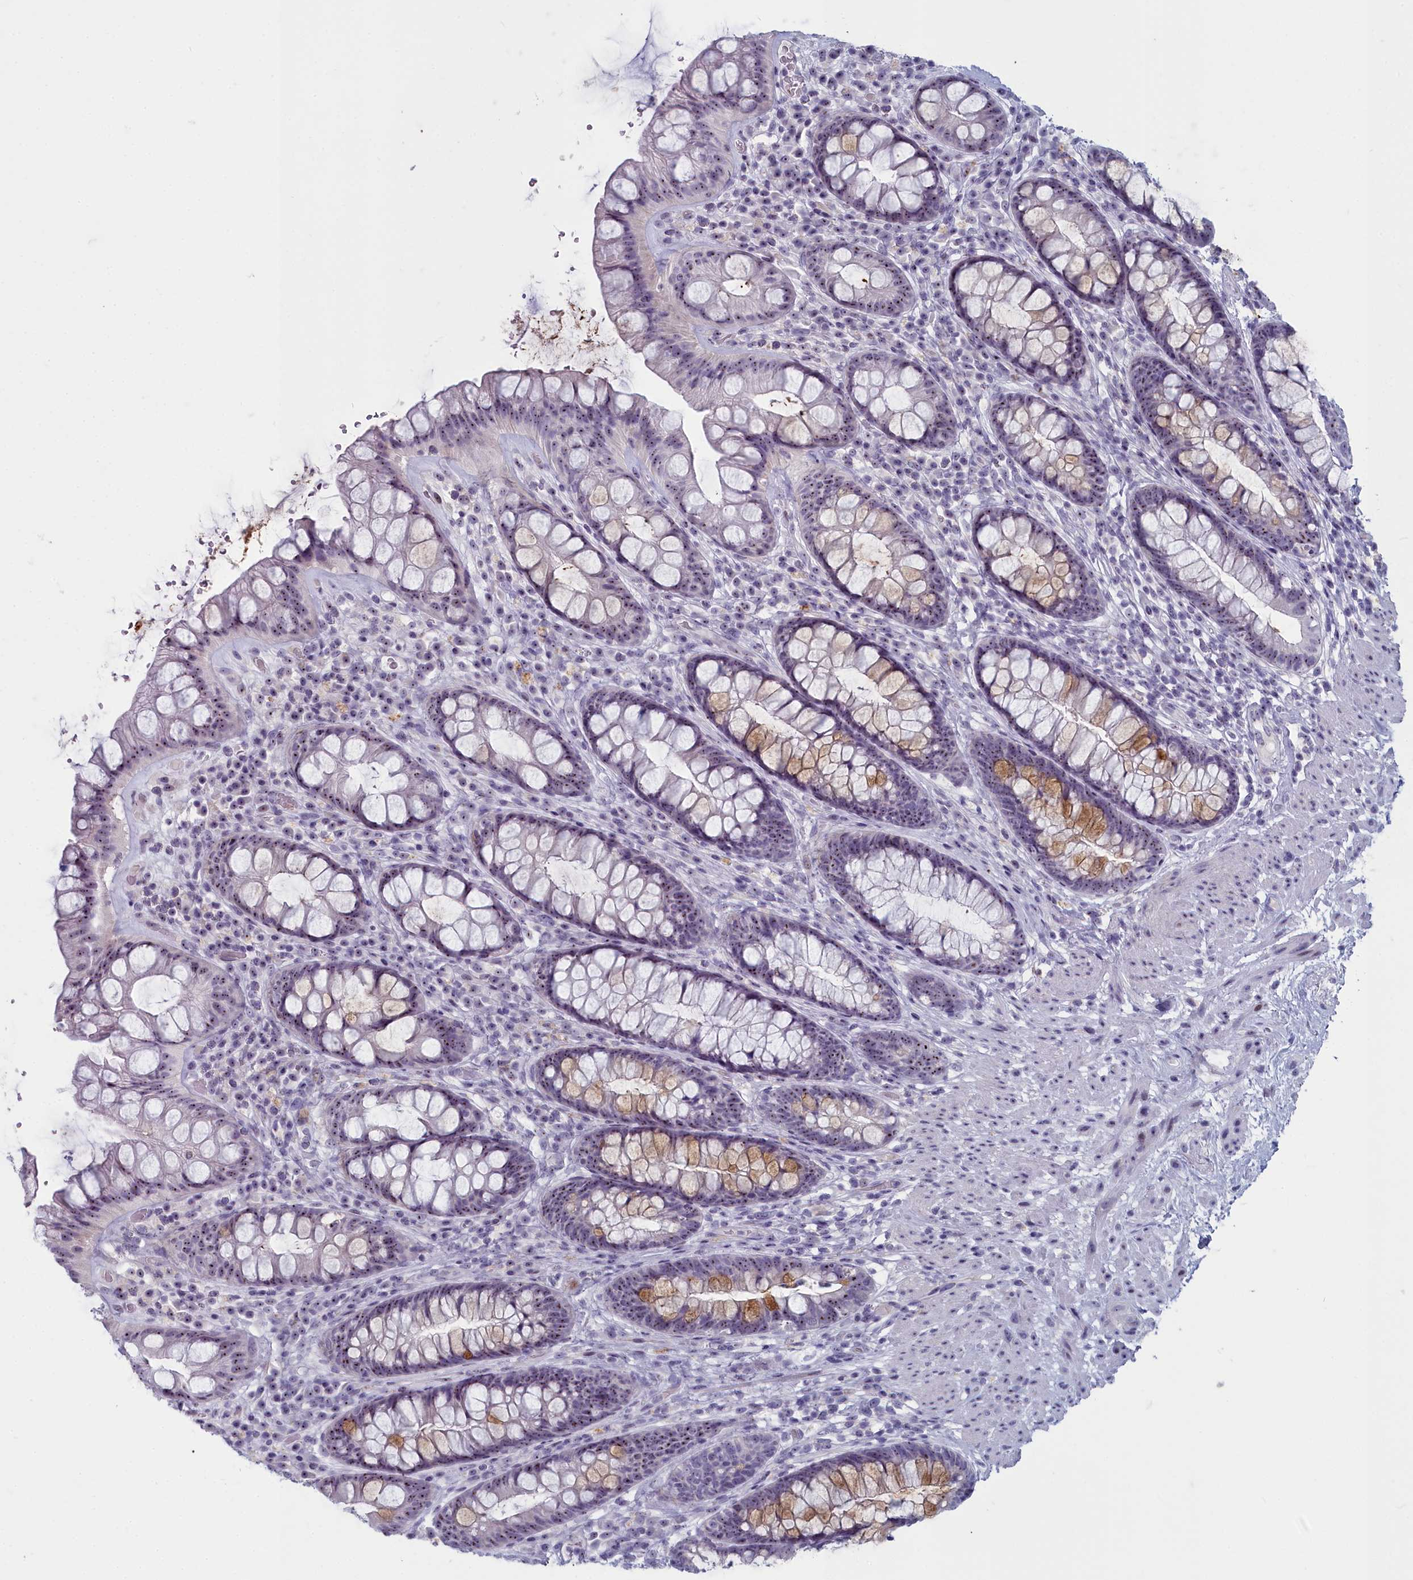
{"staining": {"intensity": "weak", "quantity": "25%-75%", "location": "nuclear"}, "tissue": "rectum", "cell_type": "Glandular cells", "image_type": "normal", "snomed": [{"axis": "morphology", "description": "Normal tissue, NOS"}, {"axis": "topography", "description": "Rectum"}], "caption": "A high-resolution photomicrograph shows IHC staining of normal rectum, which demonstrates weak nuclear staining in about 25%-75% of glandular cells. The protein of interest is shown in brown color, while the nuclei are stained blue.", "gene": "INSYN2A", "patient": {"sex": "male", "age": 74}}